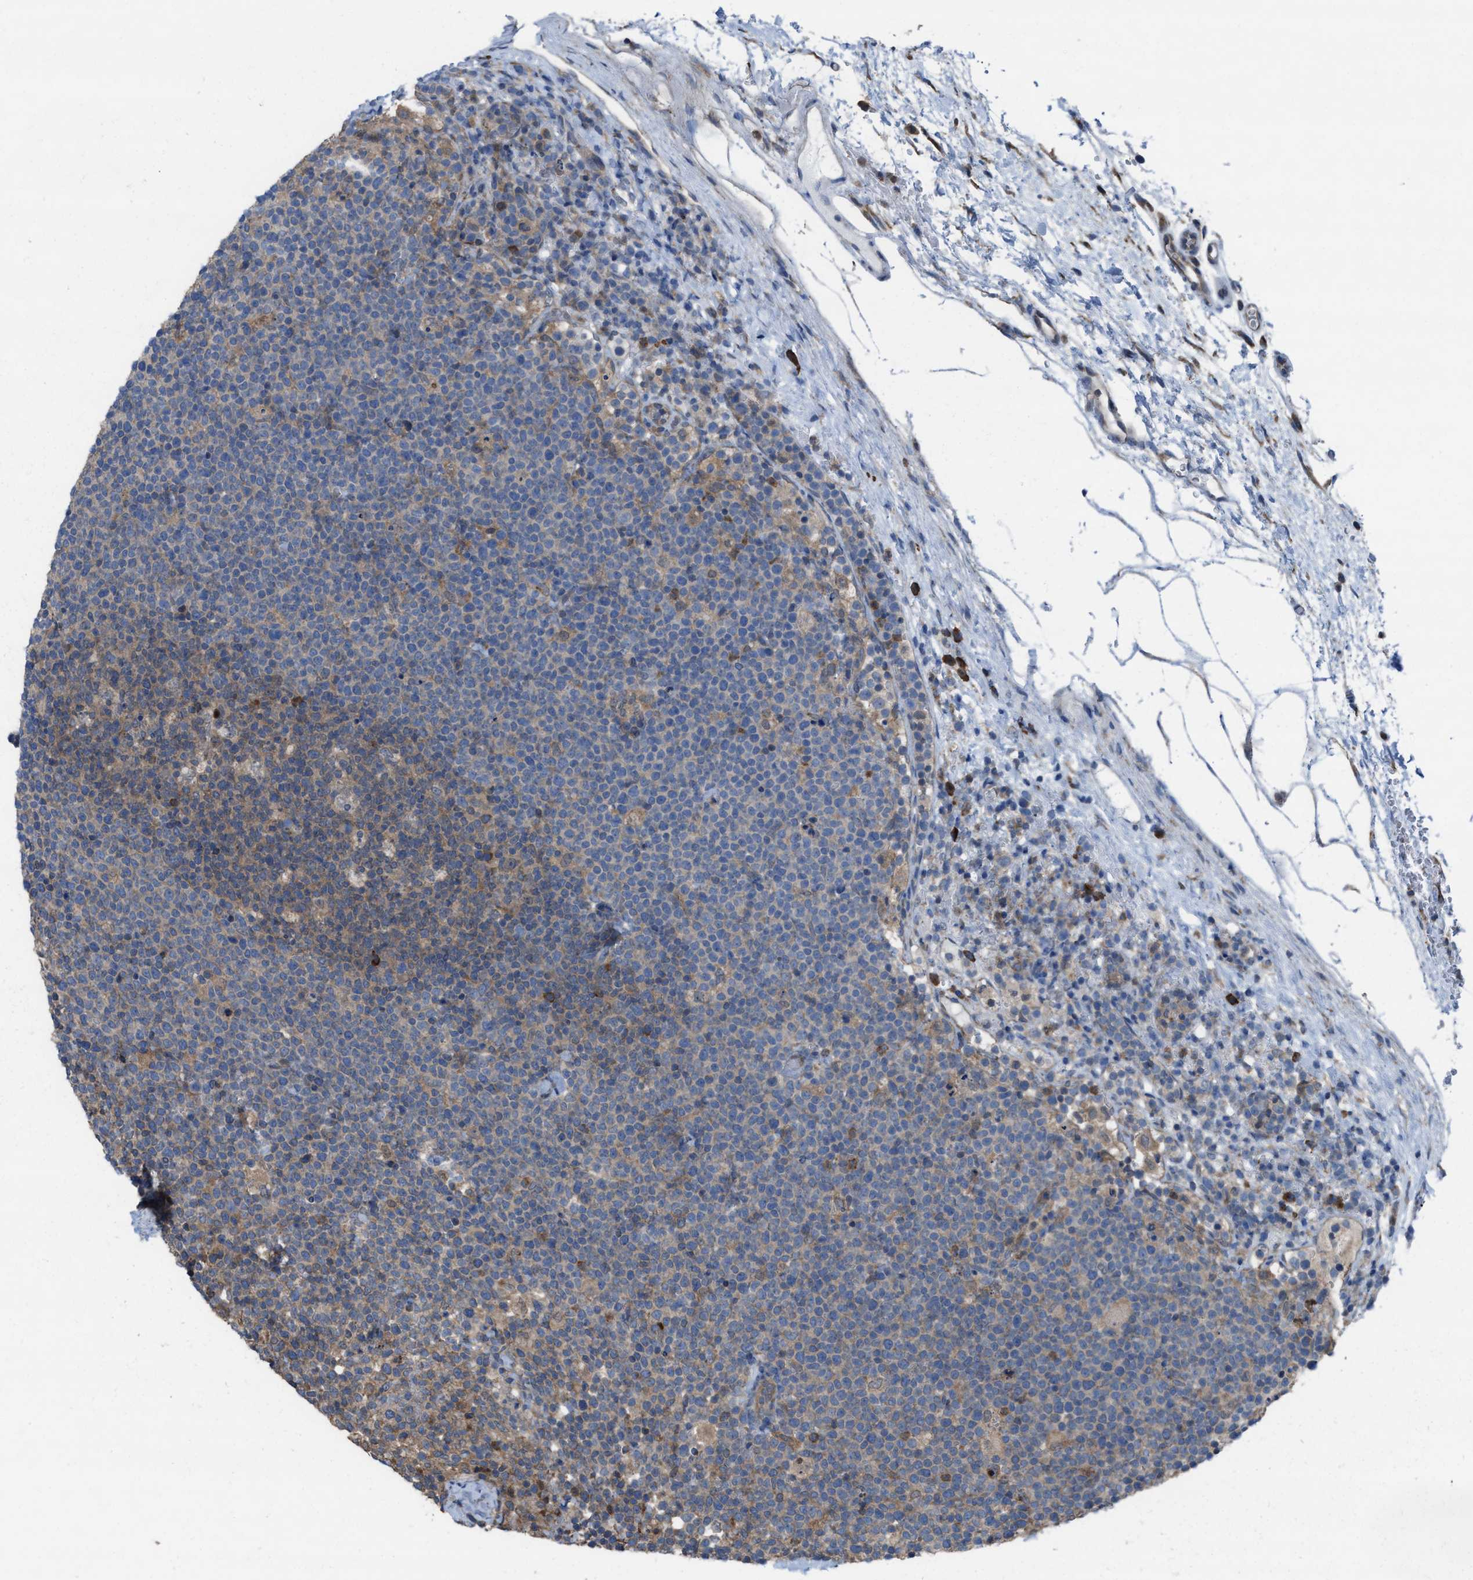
{"staining": {"intensity": "weak", "quantity": "25%-75%", "location": "cytoplasmic/membranous"}, "tissue": "lymphoma", "cell_type": "Tumor cells", "image_type": "cancer", "snomed": [{"axis": "morphology", "description": "Malignant lymphoma, non-Hodgkin's type, High grade"}, {"axis": "topography", "description": "Lymph node"}], "caption": "Immunohistochemical staining of human high-grade malignant lymphoma, non-Hodgkin's type shows low levels of weak cytoplasmic/membranous positivity in about 25%-75% of tumor cells. The protein is stained brown, and the nuclei are stained in blue (DAB IHC with brightfield microscopy, high magnification).", "gene": "PLAA", "patient": {"sex": "male", "age": 61}}